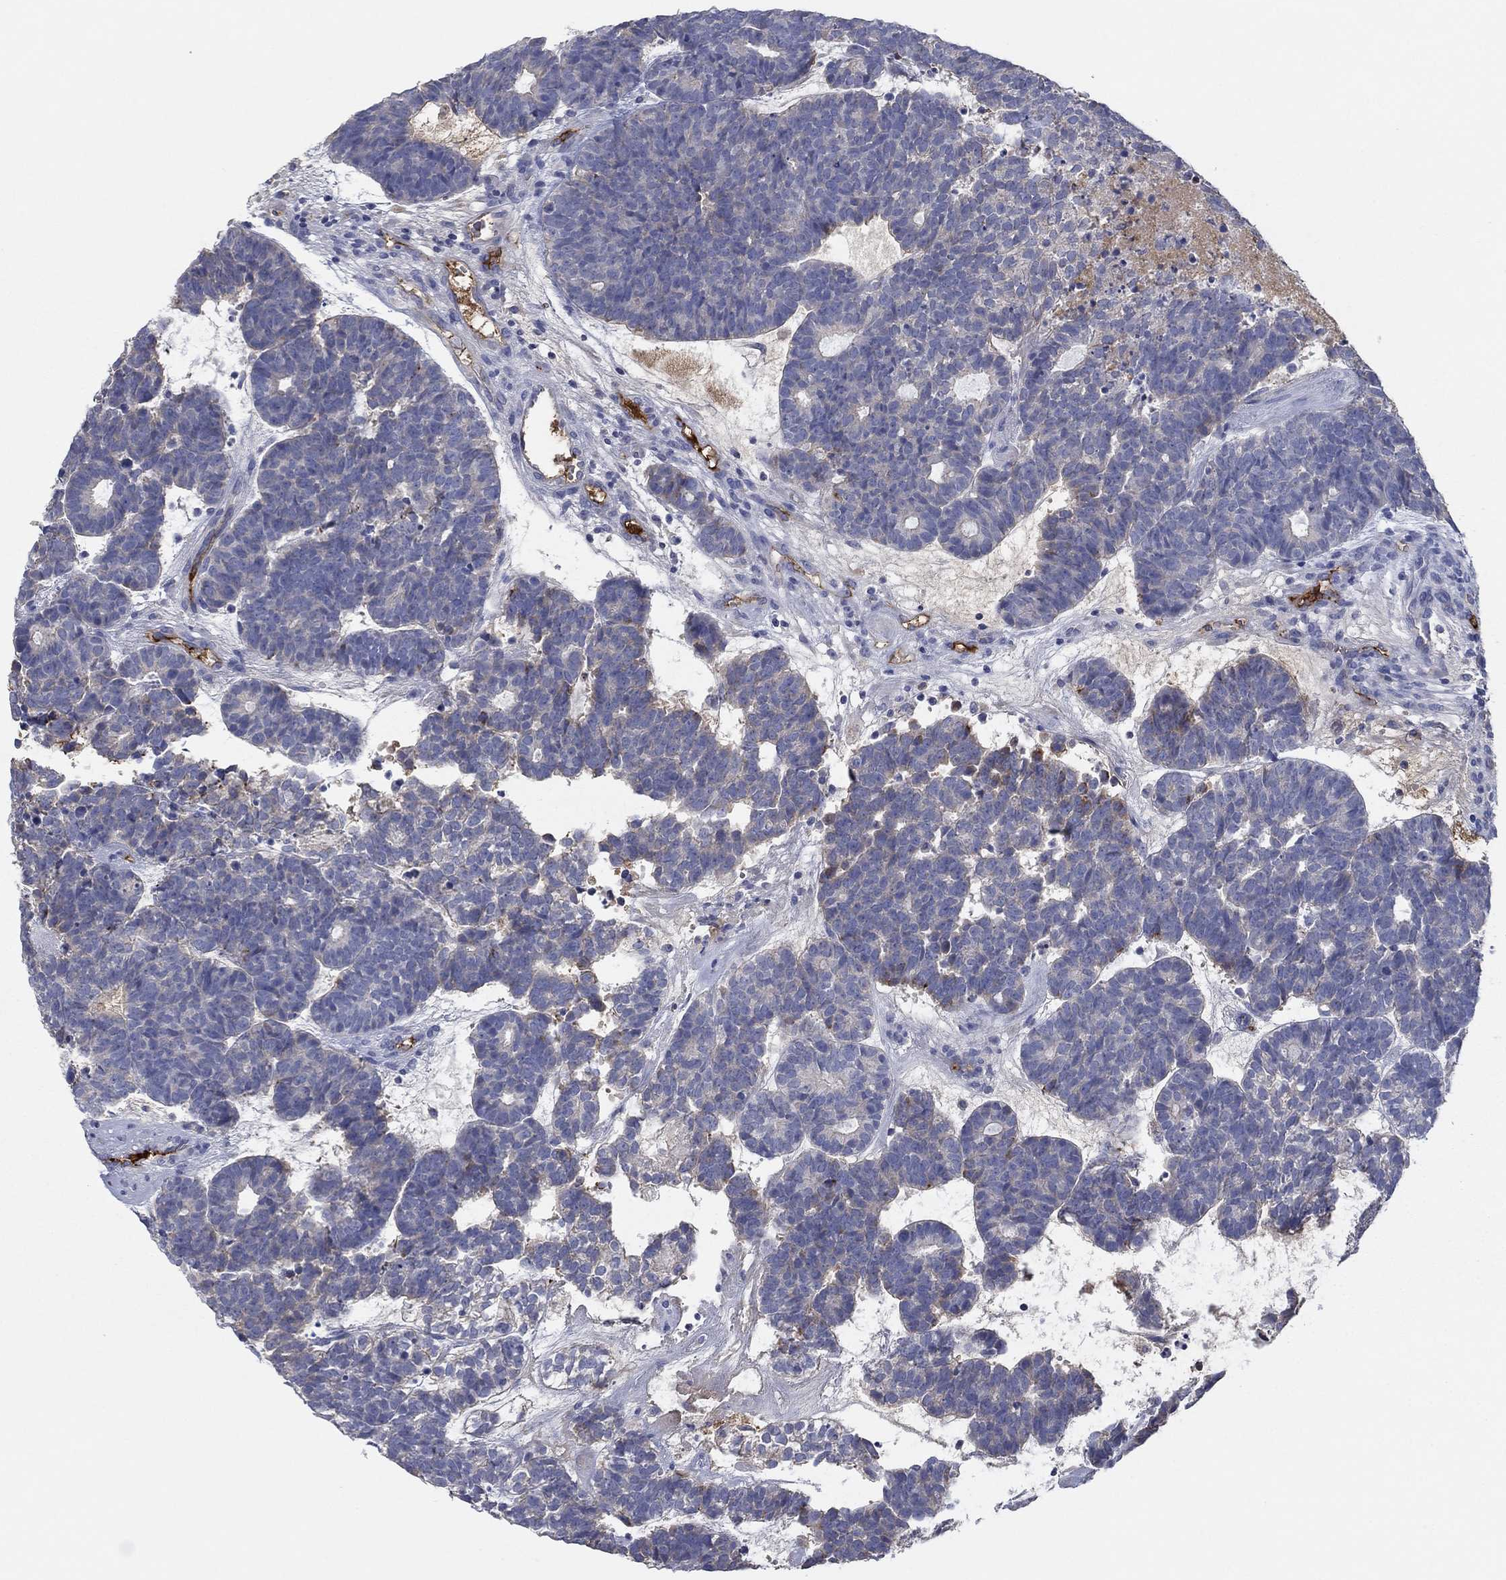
{"staining": {"intensity": "negative", "quantity": "none", "location": "none"}, "tissue": "head and neck cancer", "cell_type": "Tumor cells", "image_type": "cancer", "snomed": [{"axis": "morphology", "description": "Adenocarcinoma, NOS"}, {"axis": "topography", "description": "Head-Neck"}], "caption": "This histopathology image is of head and neck cancer (adenocarcinoma) stained with immunohistochemistry (IHC) to label a protein in brown with the nuclei are counter-stained blue. There is no expression in tumor cells.", "gene": "APOC3", "patient": {"sex": "female", "age": 81}}